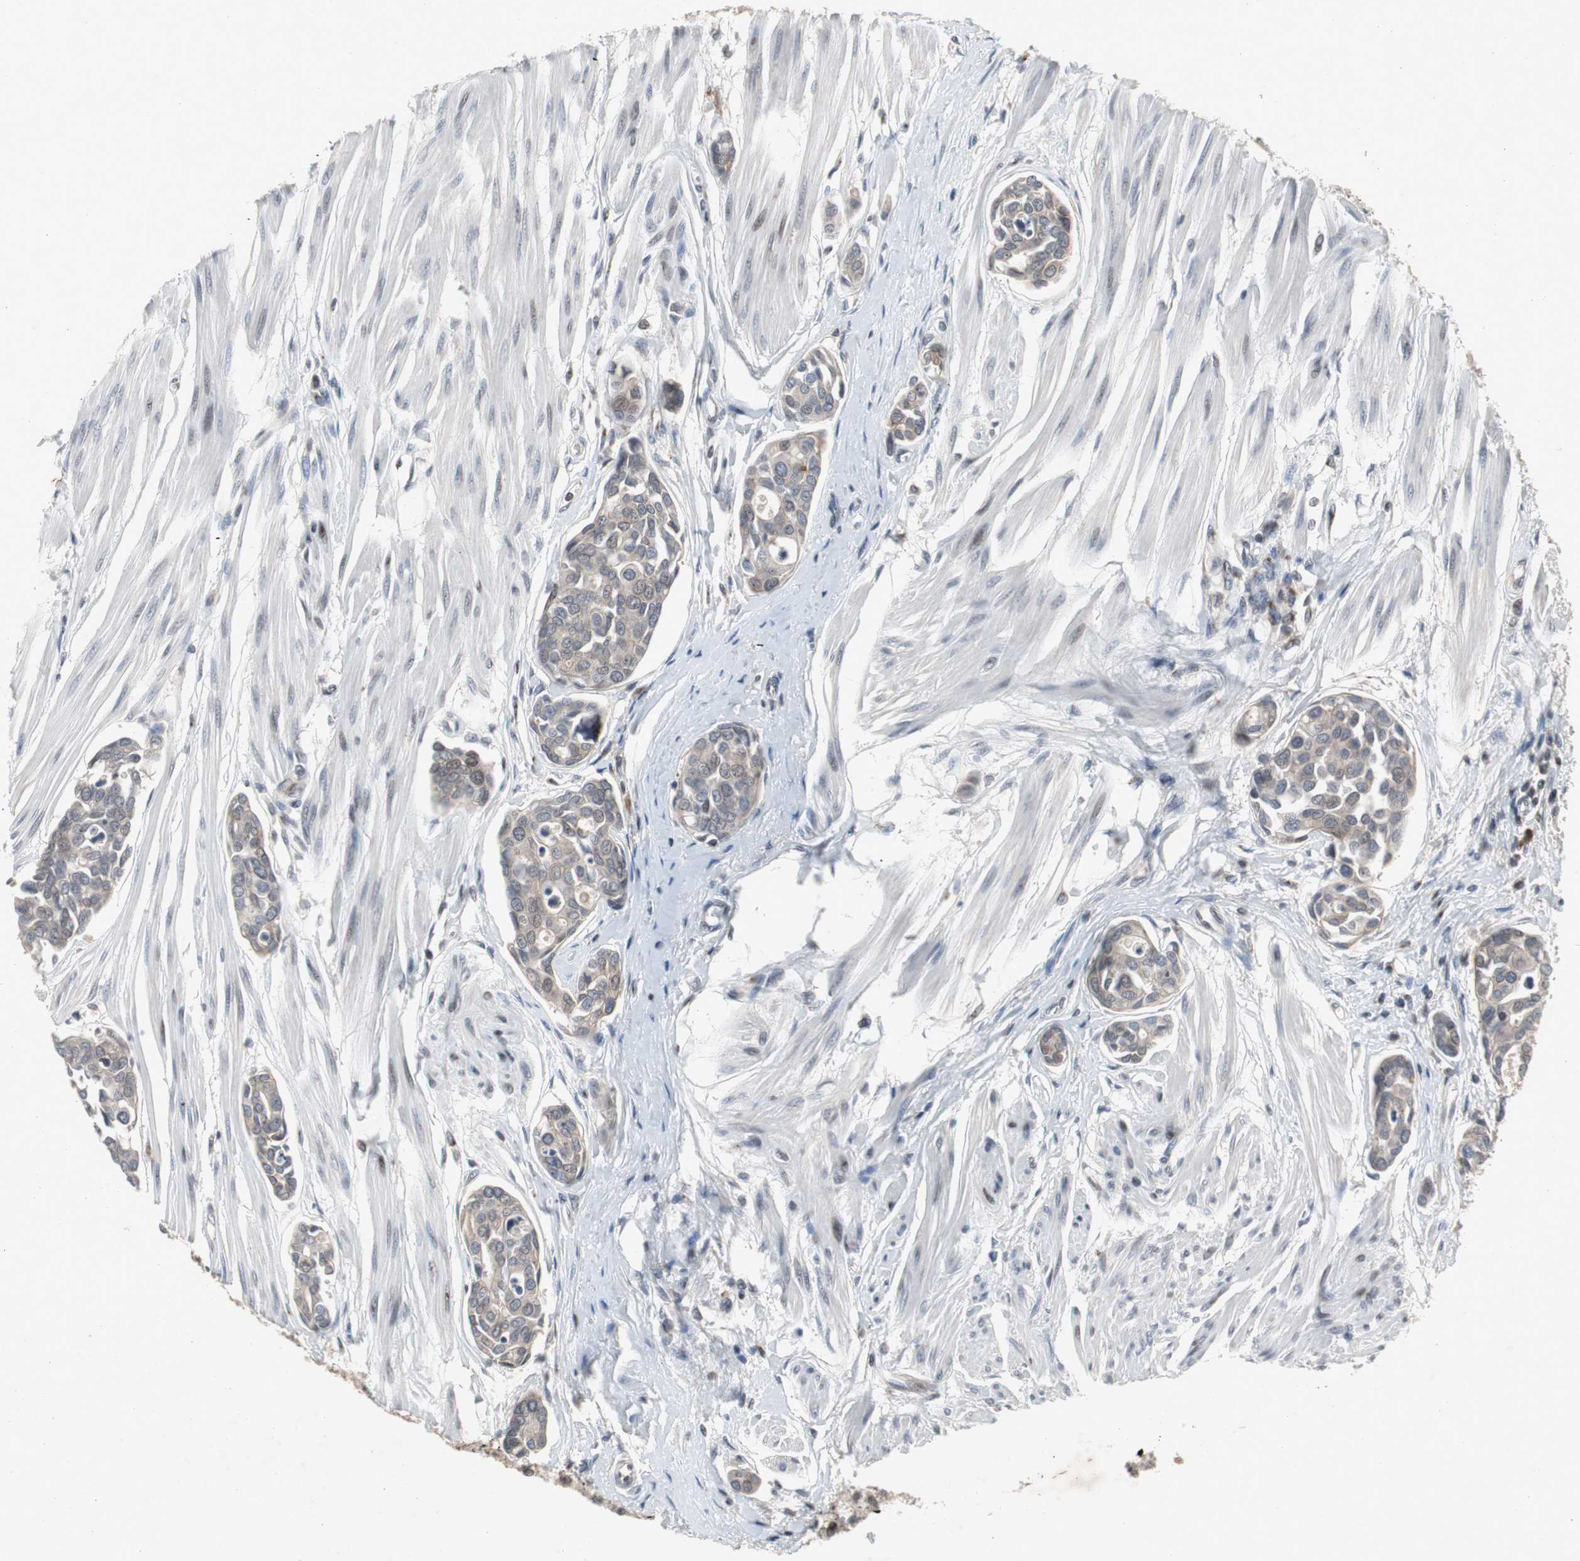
{"staining": {"intensity": "weak", "quantity": "25%-75%", "location": "cytoplasmic/membranous"}, "tissue": "urothelial cancer", "cell_type": "Tumor cells", "image_type": "cancer", "snomed": [{"axis": "morphology", "description": "Urothelial carcinoma, High grade"}, {"axis": "topography", "description": "Urinary bladder"}], "caption": "Protein positivity by immunohistochemistry (IHC) shows weak cytoplasmic/membranous staining in approximately 25%-75% of tumor cells in urothelial cancer. The protein is shown in brown color, while the nuclei are stained blue.", "gene": "ZNF396", "patient": {"sex": "male", "age": 78}}